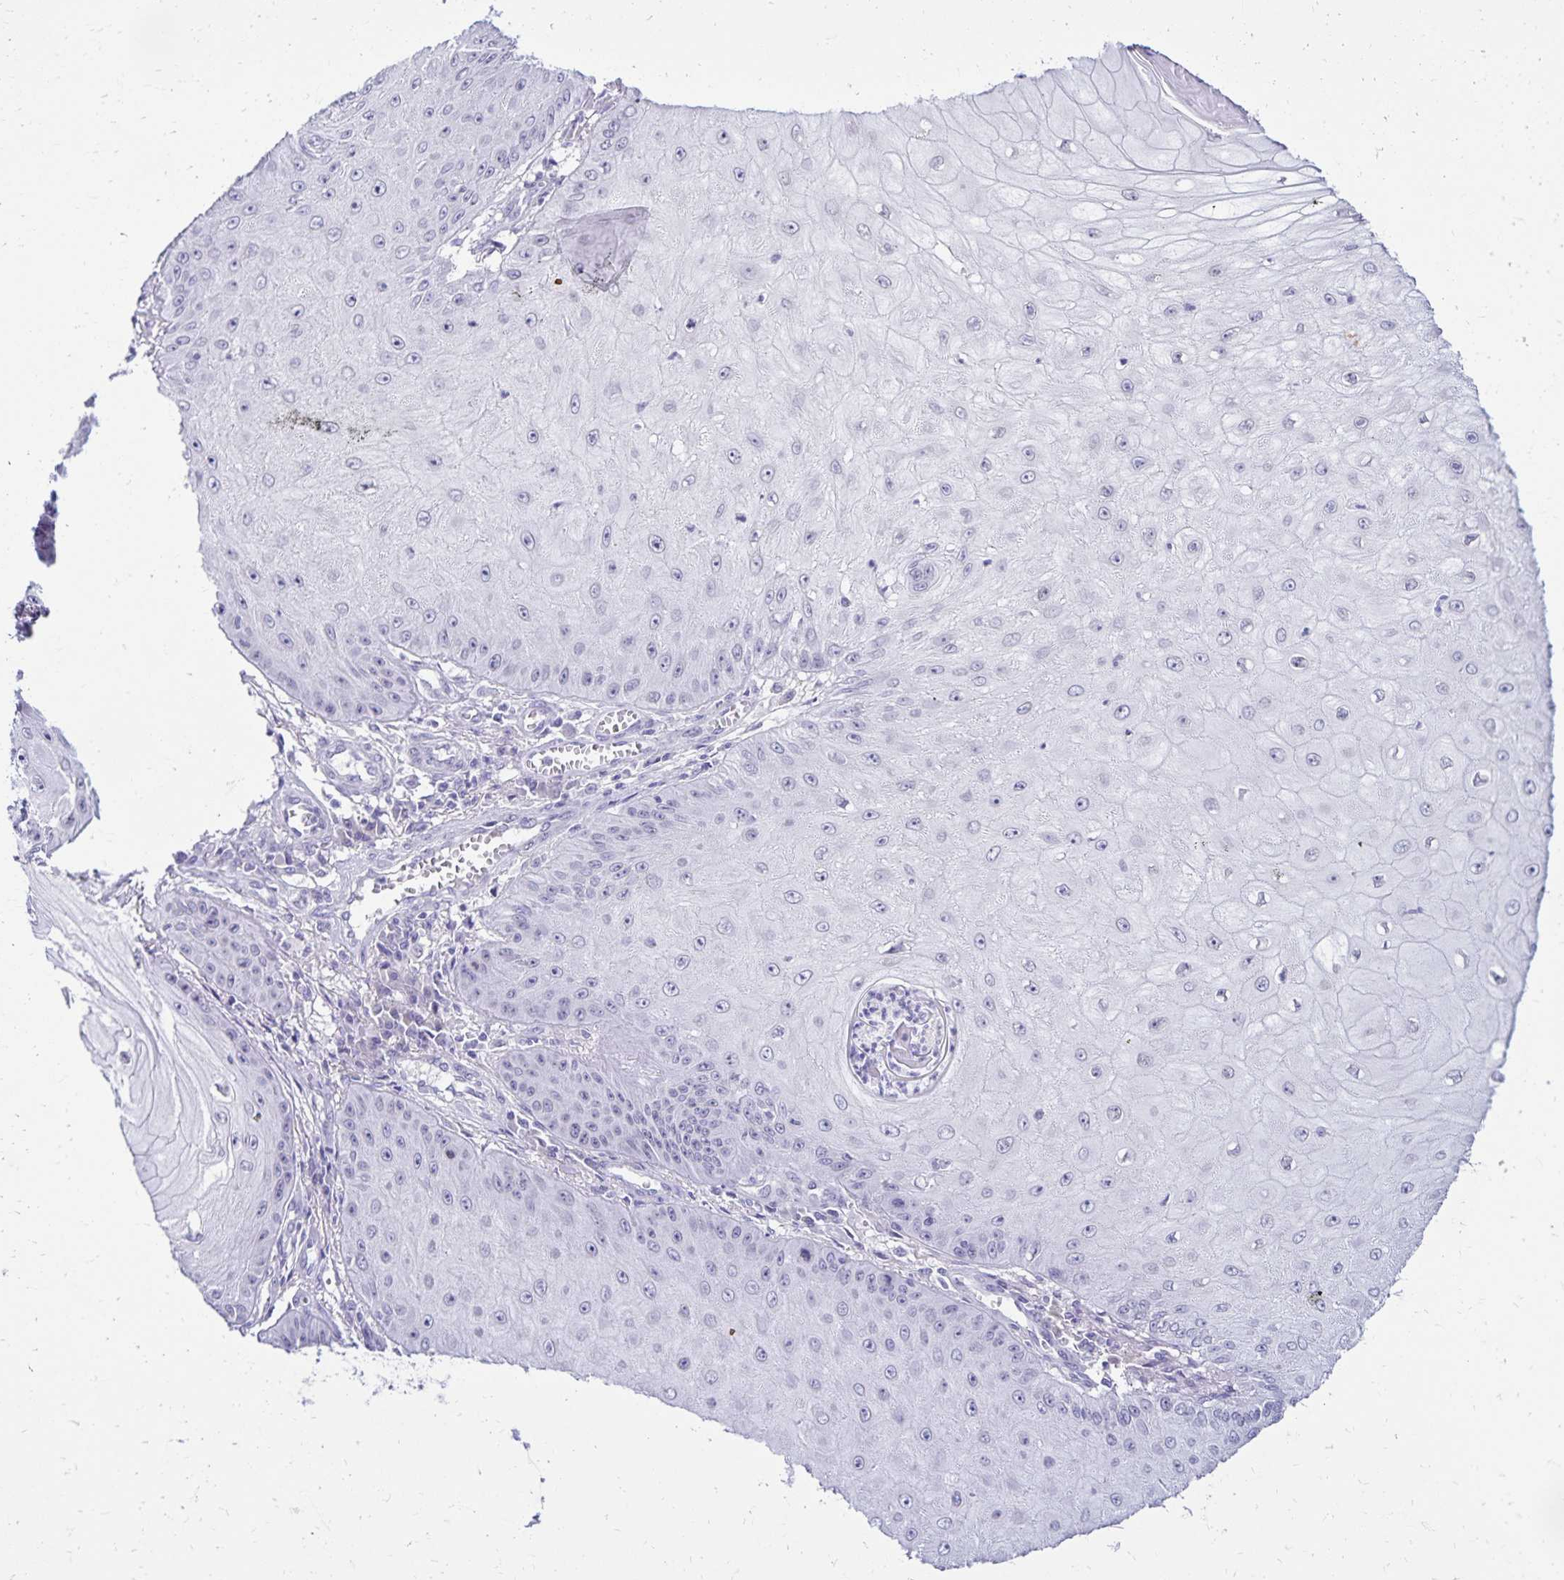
{"staining": {"intensity": "negative", "quantity": "none", "location": "none"}, "tissue": "skin cancer", "cell_type": "Tumor cells", "image_type": "cancer", "snomed": [{"axis": "morphology", "description": "Squamous cell carcinoma, NOS"}, {"axis": "topography", "description": "Skin"}], "caption": "Immunohistochemical staining of skin cancer reveals no significant positivity in tumor cells.", "gene": "FAM166C", "patient": {"sex": "male", "age": 70}}